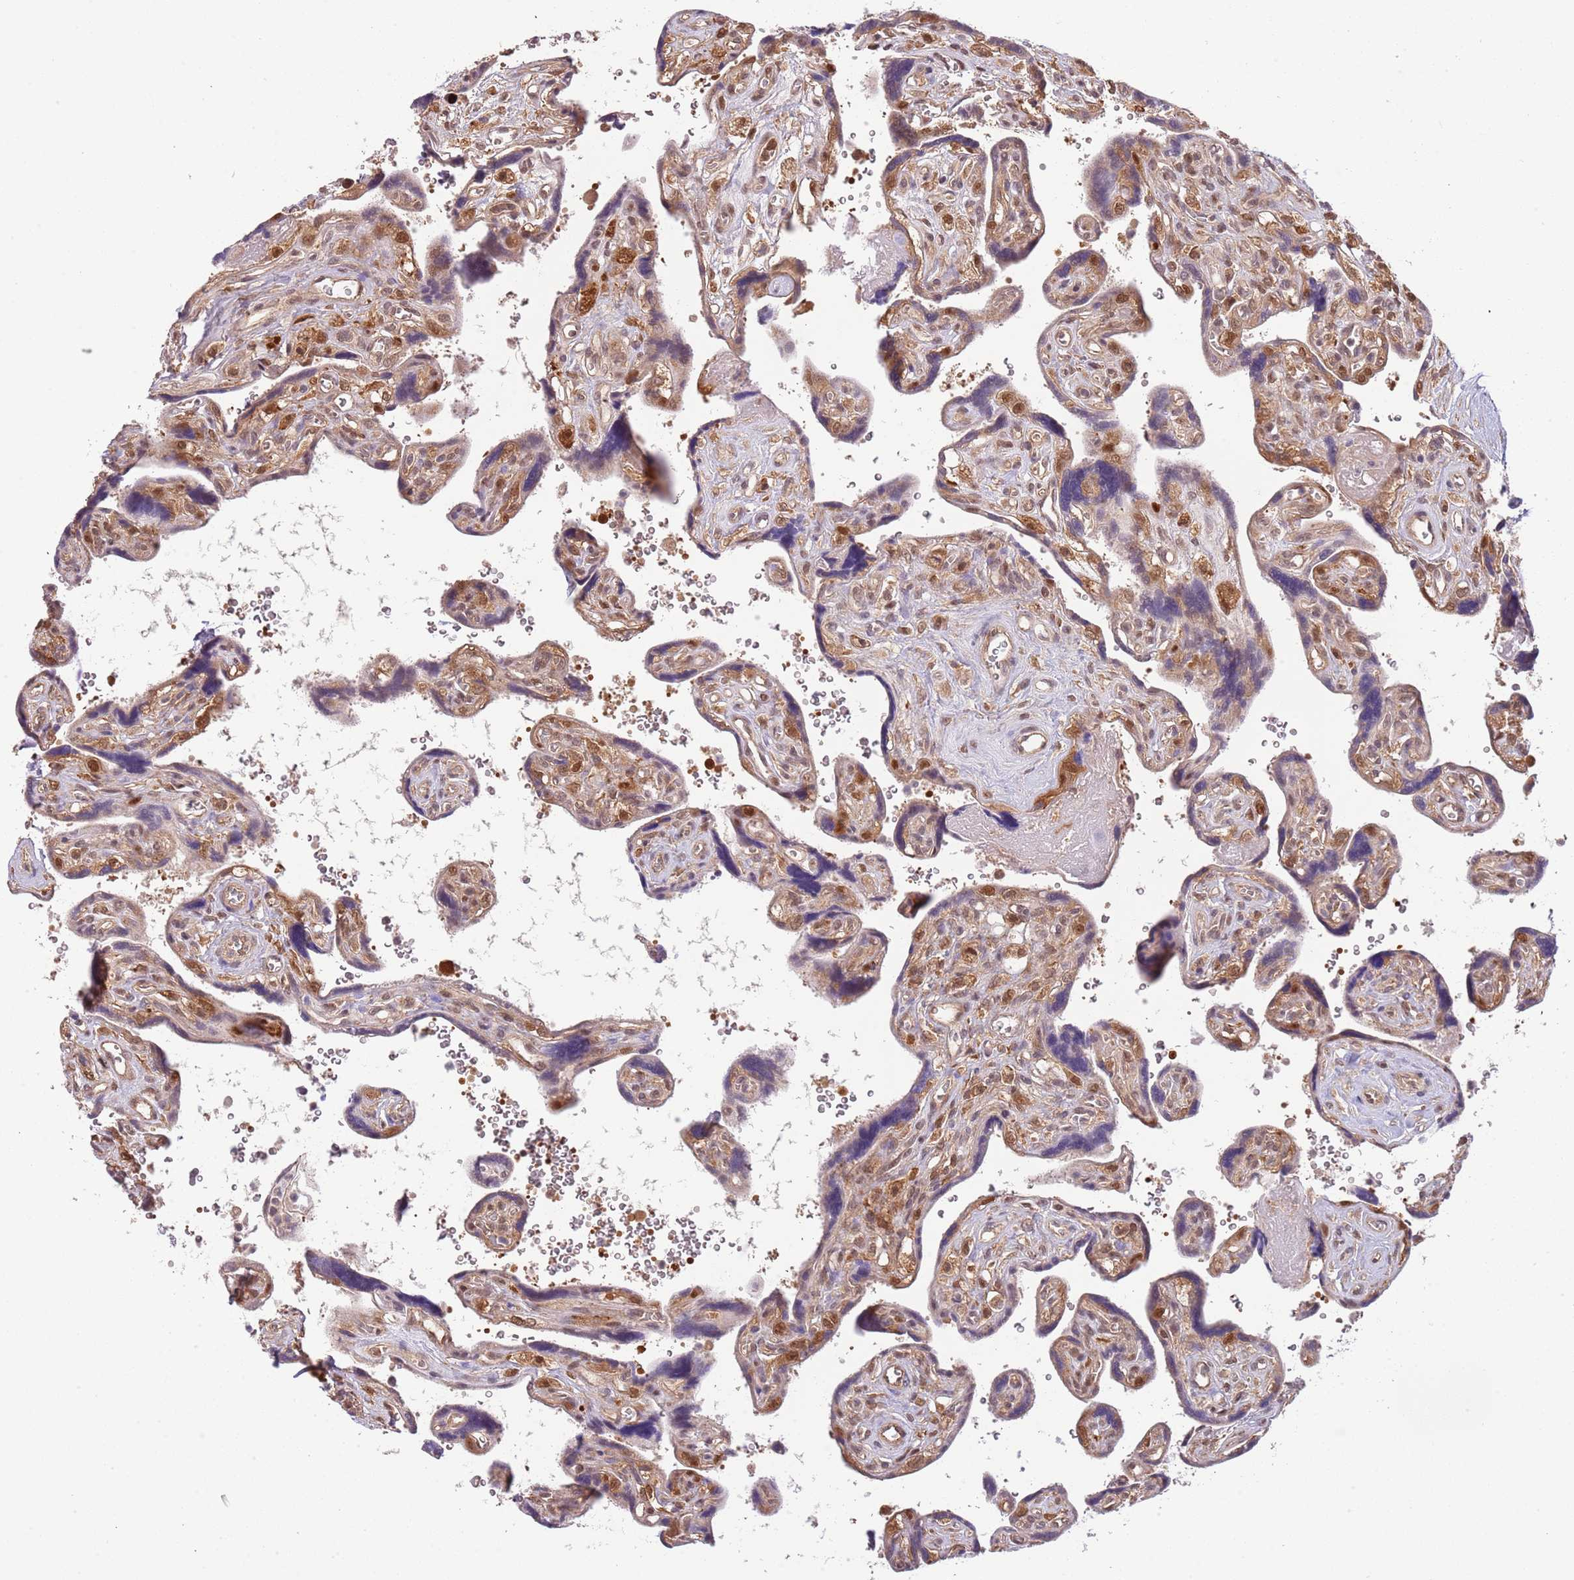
{"staining": {"intensity": "moderate", "quantity": "25%-75%", "location": "cytoplasmic/membranous,nuclear"}, "tissue": "placenta", "cell_type": "Trophoblastic cells", "image_type": "normal", "snomed": [{"axis": "morphology", "description": "Normal tissue, NOS"}, {"axis": "topography", "description": "Placenta"}], "caption": "Immunohistochemistry of unremarkable placenta demonstrates medium levels of moderate cytoplasmic/membranous,nuclear positivity in about 25%-75% of trophoblastic cells. (DAB (3,3'-diaminobenzidine) IHC with brightfield microscopy, high magnification).", "gene": "PLSCR5", "patient": {"sex": "female", "age": 39}}